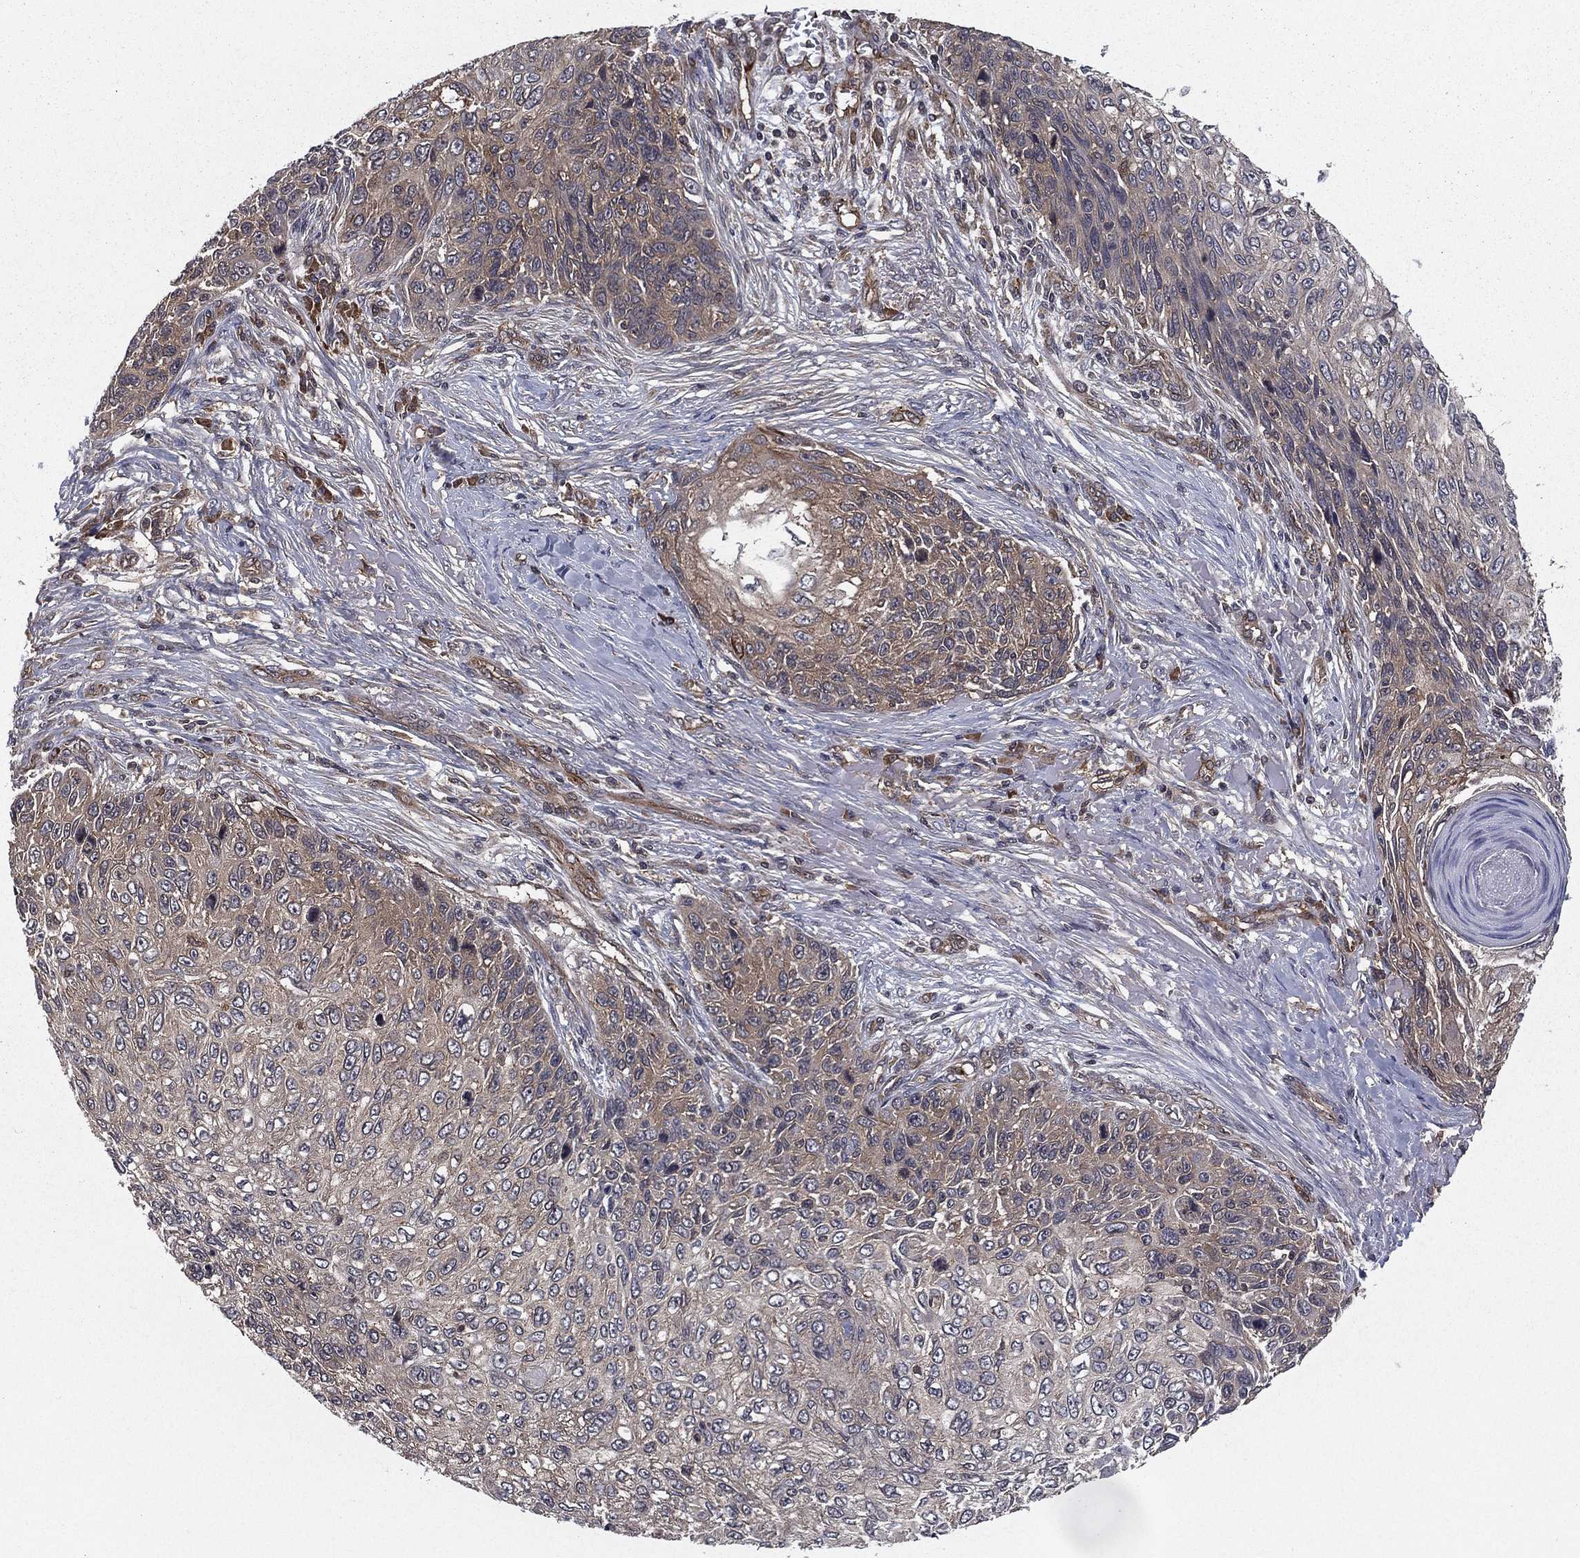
{"staining": {"intensity": "weak", "quantity": "25%-75%", "location": "cytoplasmic/membranous"}, "tissue": "skin cancer", "cell_type": "Tumor cells", "image_type": "cancer", "snomed": [{"axis": "morphology", "description": "Squamous cell carcinoma, NOS"}, {"axis": "topography", "description": "Skin"}], "caption": "Brown immunohistochemical staining in human skin cancer (squamous cell carcinoma) displays weak cytoplasmic/membranous positivity in approximately 25%-75% of tumor cells.", "gene": "CERT1", "patient": {"sex": "male", "age": 92}}